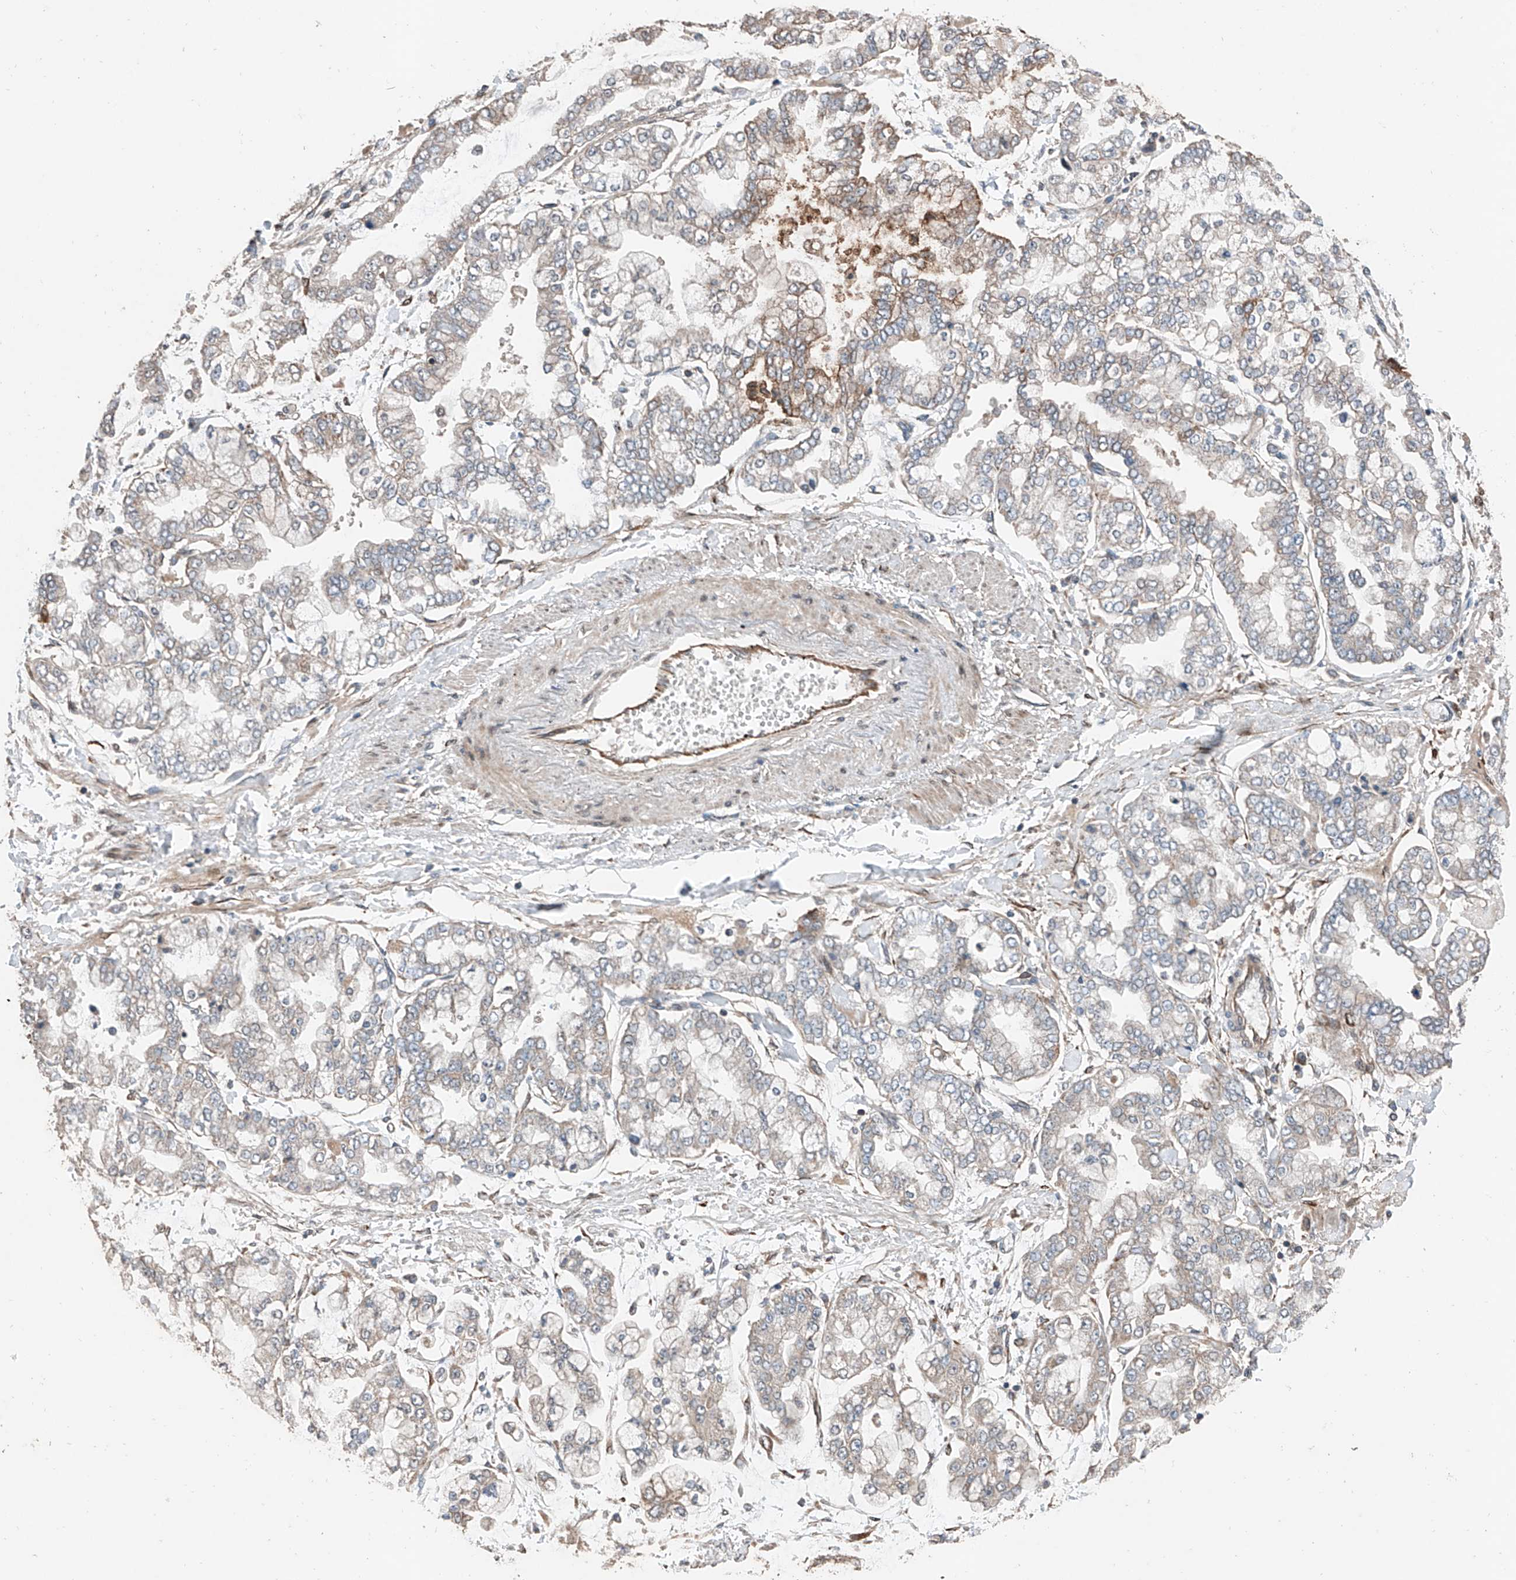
{"staining": {"intensity": "negative", "quantity": "none", "location": "none"}, "tissue": "stomach cancer", "cell_type": "Tumor cells", "image_type": "cancer", "snomed": [{"axis": "morphology", "description": "Normal tissue, NOS"}, {"axis": "morphology", "description": "Adenocarcinoma, NOS"}, {"axis": "topography", "description": "Stomach, upper"}, {"axis": "topography", "description": "Stomach"}], "caption": "The image exhibits no significant staining in tumor cells of stomach adenocarcinoma.", "gene": "AP4B1", "patient": {"sex": "male", "age": 76}}